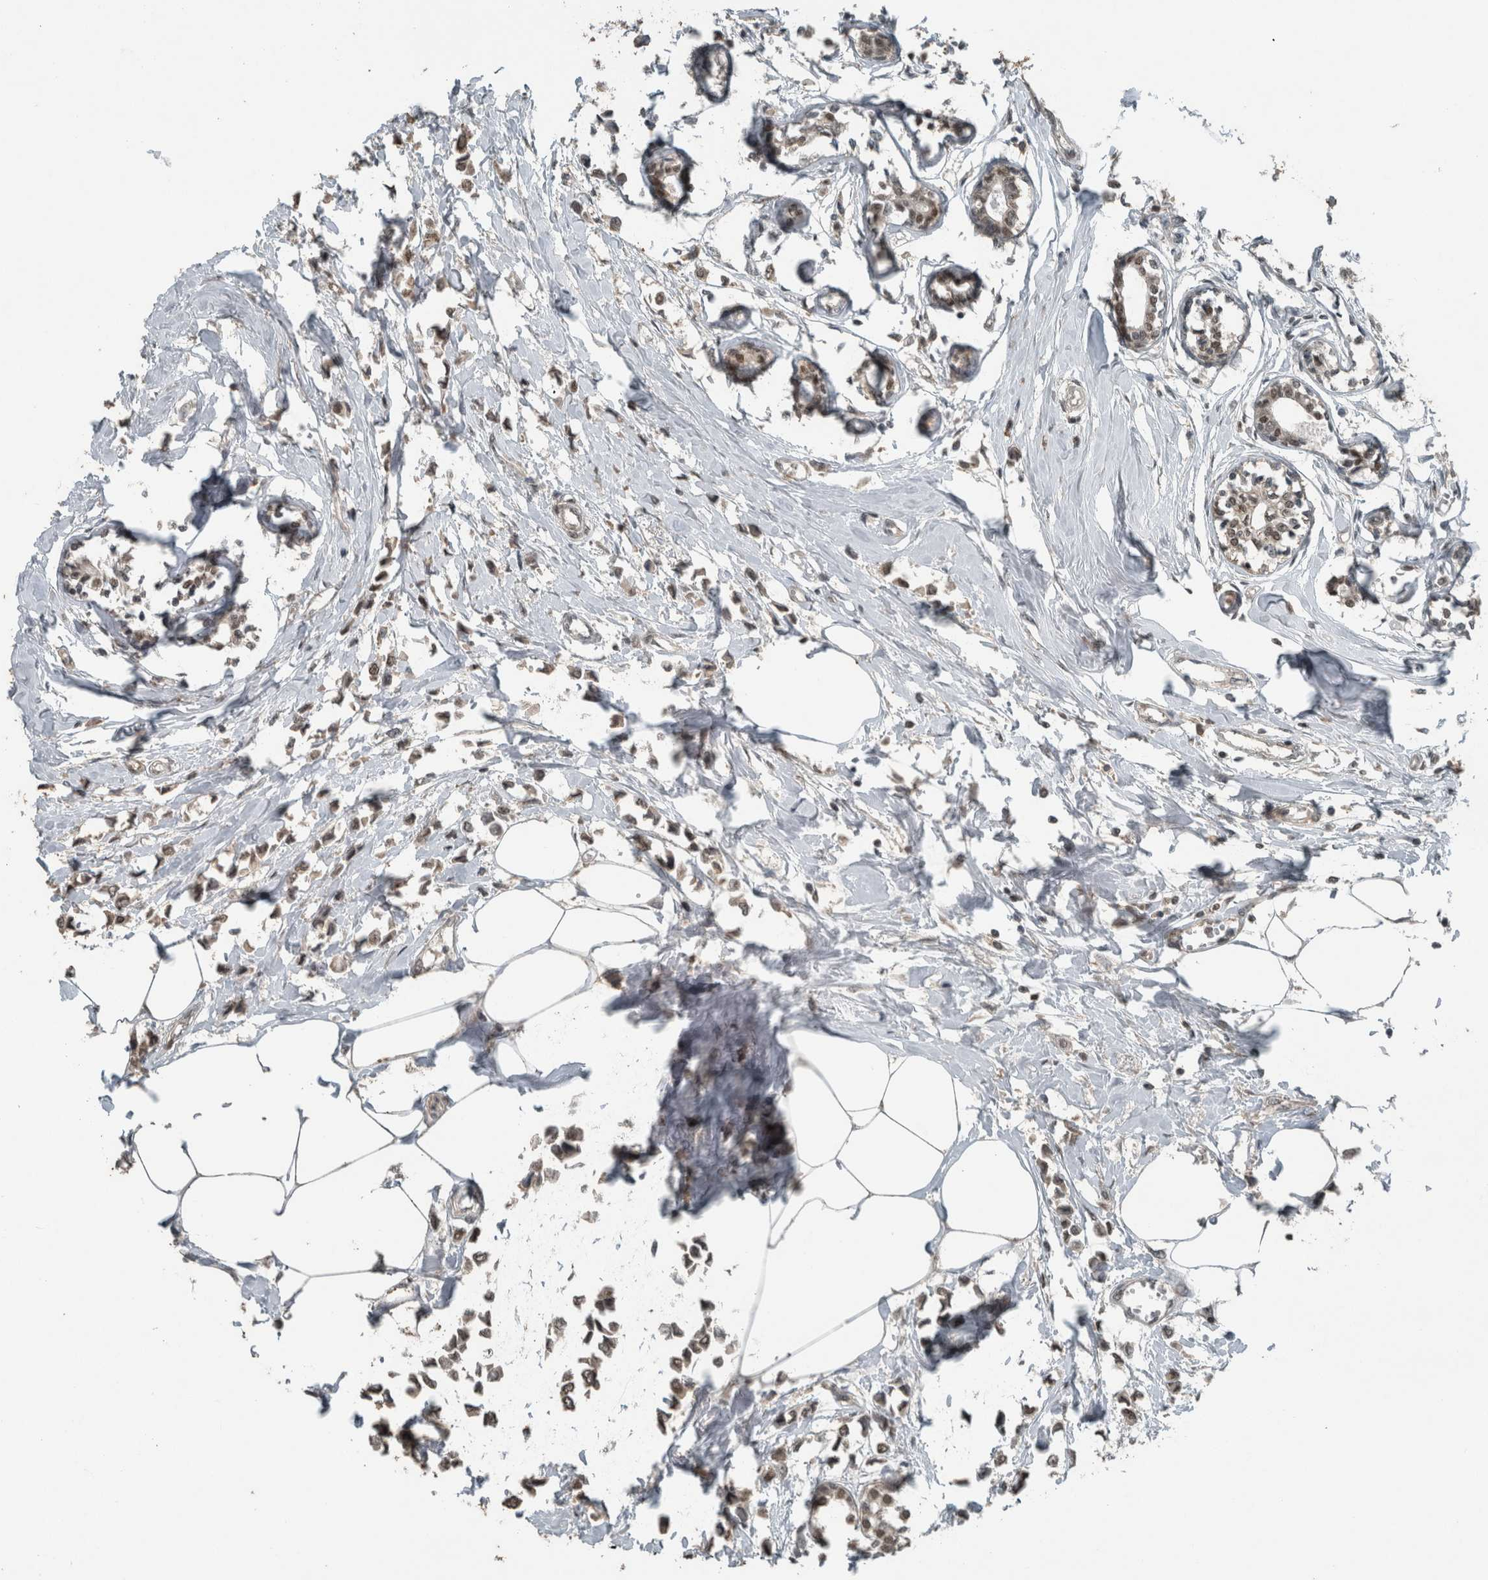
{"staining": {"intensity": "weak", "quantity": ">75%", "location": "nuclear"}, "tissue": "breast cancer", "cell_type": "Tumor cells", "image_type": "cancer", "snomed": [{"axis": "morphology", "description": "Lobular carcinoma"}, {"axis": "topography", "description": "Breast"}], "caption": "Lobular carcinoma (breast) stained with a protein marker shows weak staining in tumor cells.", "gene": "ZNF24", "patient": {"sex": "female", "age": 51}}